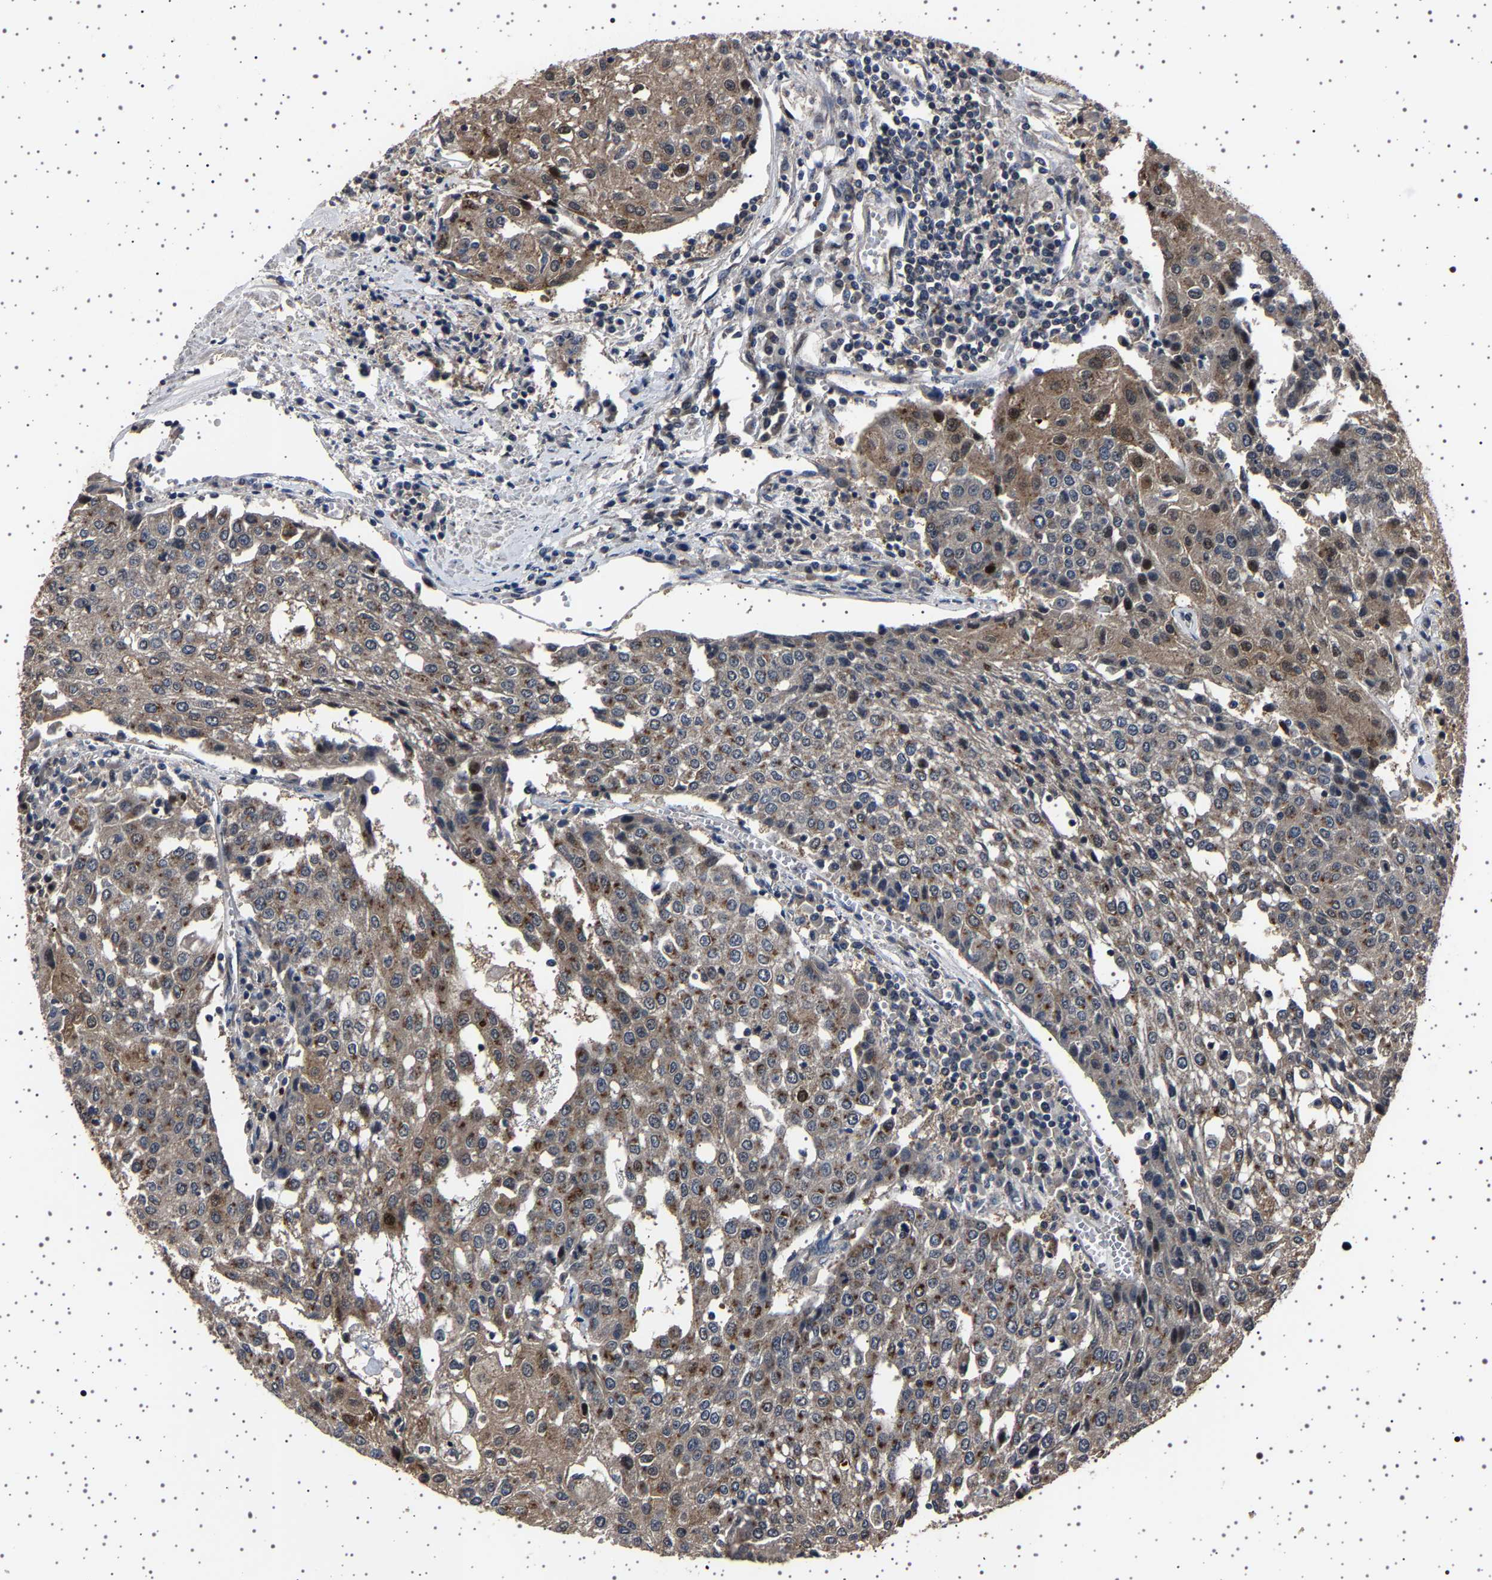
{"staining": {"intensity": "weak", "quantity": "25%-75%", "location": "cytoplasmic/membranous"}, "tissue": "urothelial cancer", "cell_type": "Tumor cells", "image_type": "cancer", "snomed": [{"axis": "morphology", "description": "Urothelial carcinoma, High grade"}, {"axis": "topography", "description": "Urinary bladder"}], "caption": "Protein staining by IHC demonstrates weak cytoplasmic/membranous staining in about 25%-75% of tumor cells in urothelial cancer. Using DAB (3,3'-diaminobenzidine) (brown) and hematoxylin (blue) stains, captured at high magnification using brightfield microscopy.", "gene": "NCKAP1", "patient": {"sex": "female", "age": 85}}